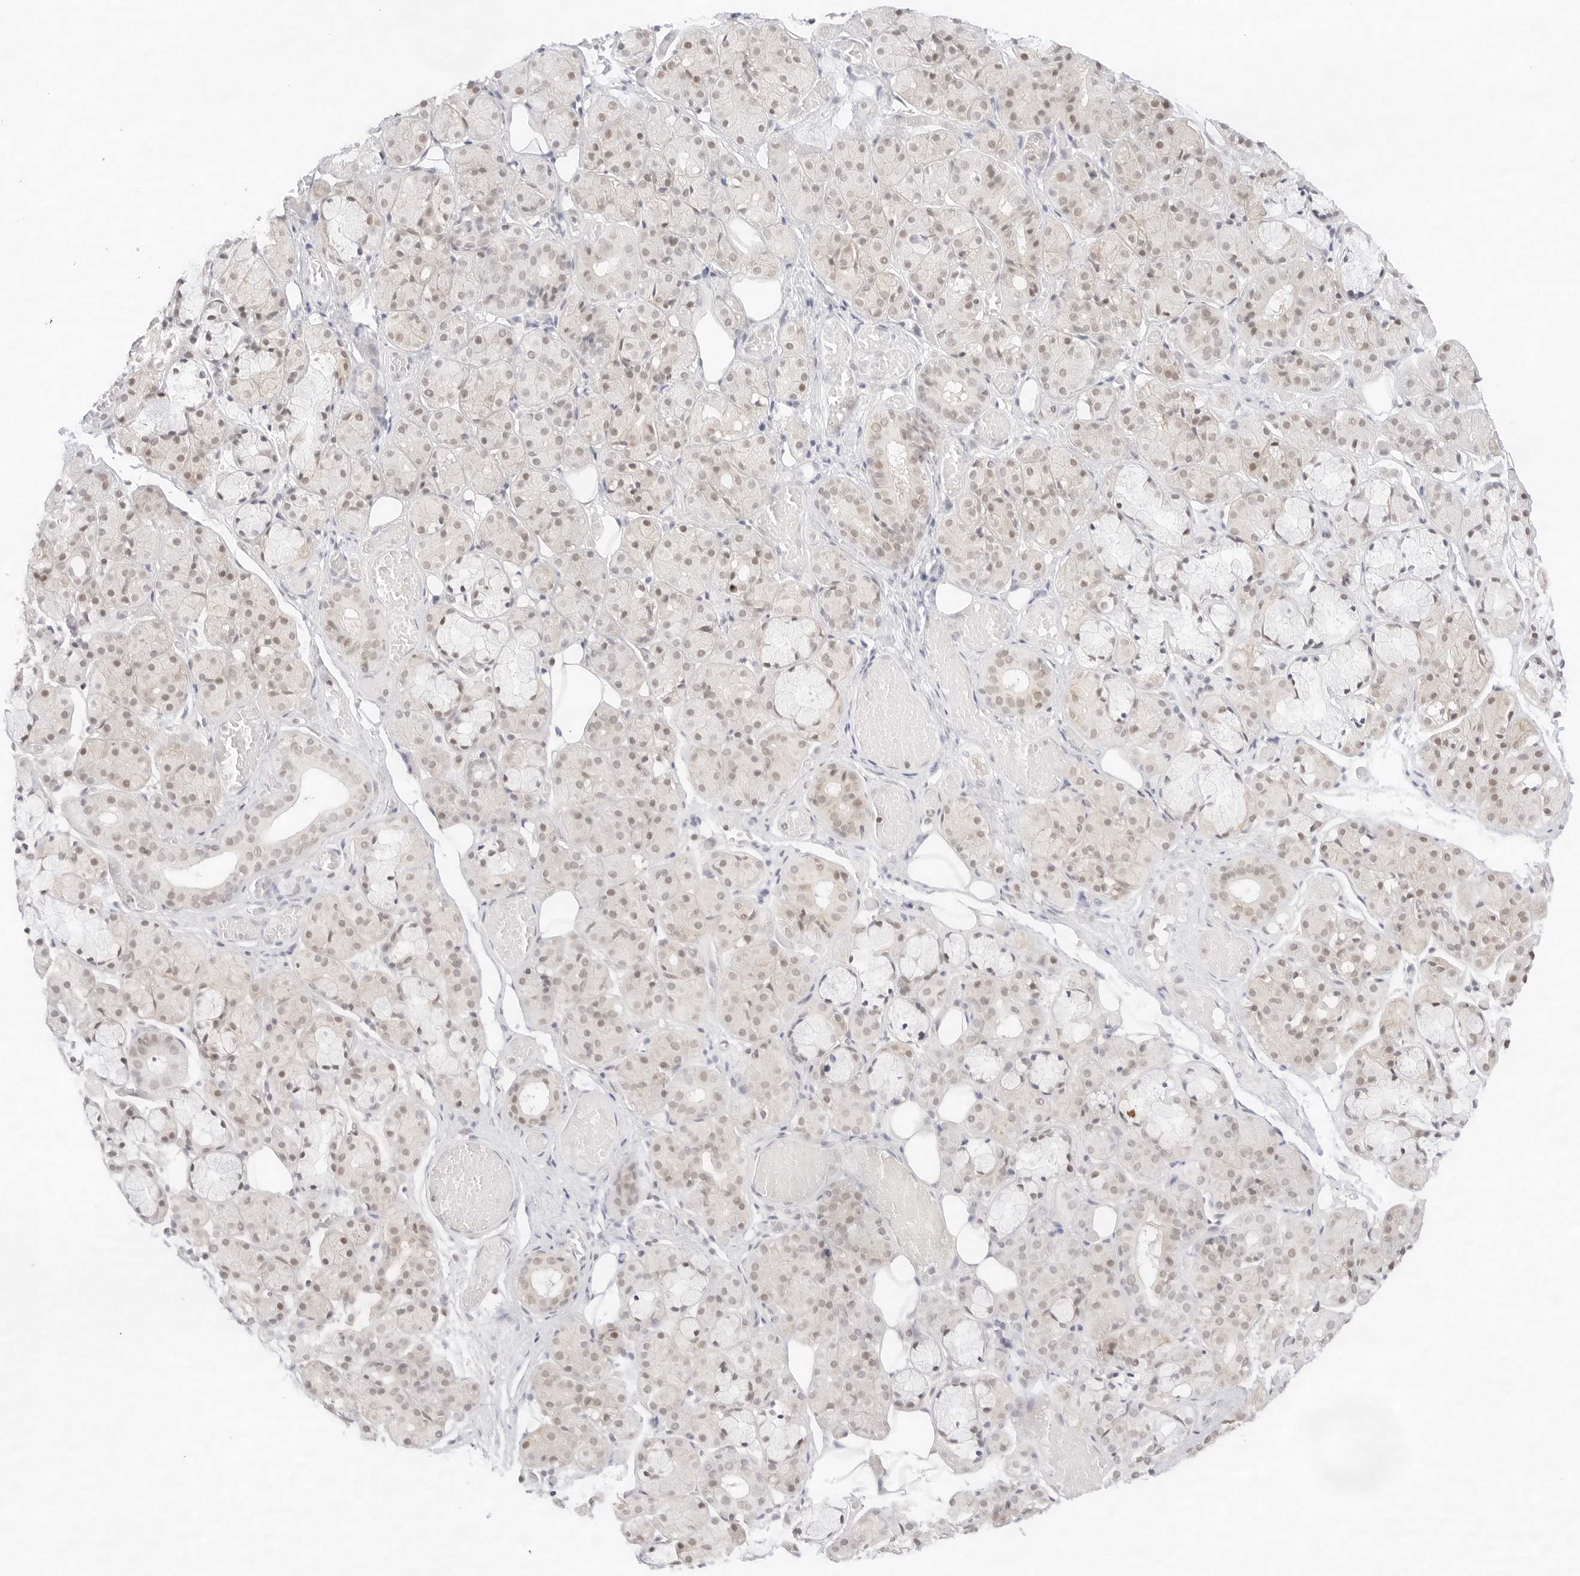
{"staining": {"intensity": "weak", "quantity": "<25%", "location": "nuclear"}, "tissue": "salivary gland", "cell_type": "Glandular cells", "image_type": "normal", "snomed": [{"axis": "morphology", "description": "Normal tissue, NOS"}, {"axis": "topography", "description": "Salivary gland"}], "caption": "Protein analysis of normal salivary gland reveals no significant expression in glandular cells. (DAB immunohistochemistry (IHC) visualized using brightfield microscopy, high magnification).", "gene": "GNAS", "patient": {"sex": "male", "age": 63}}